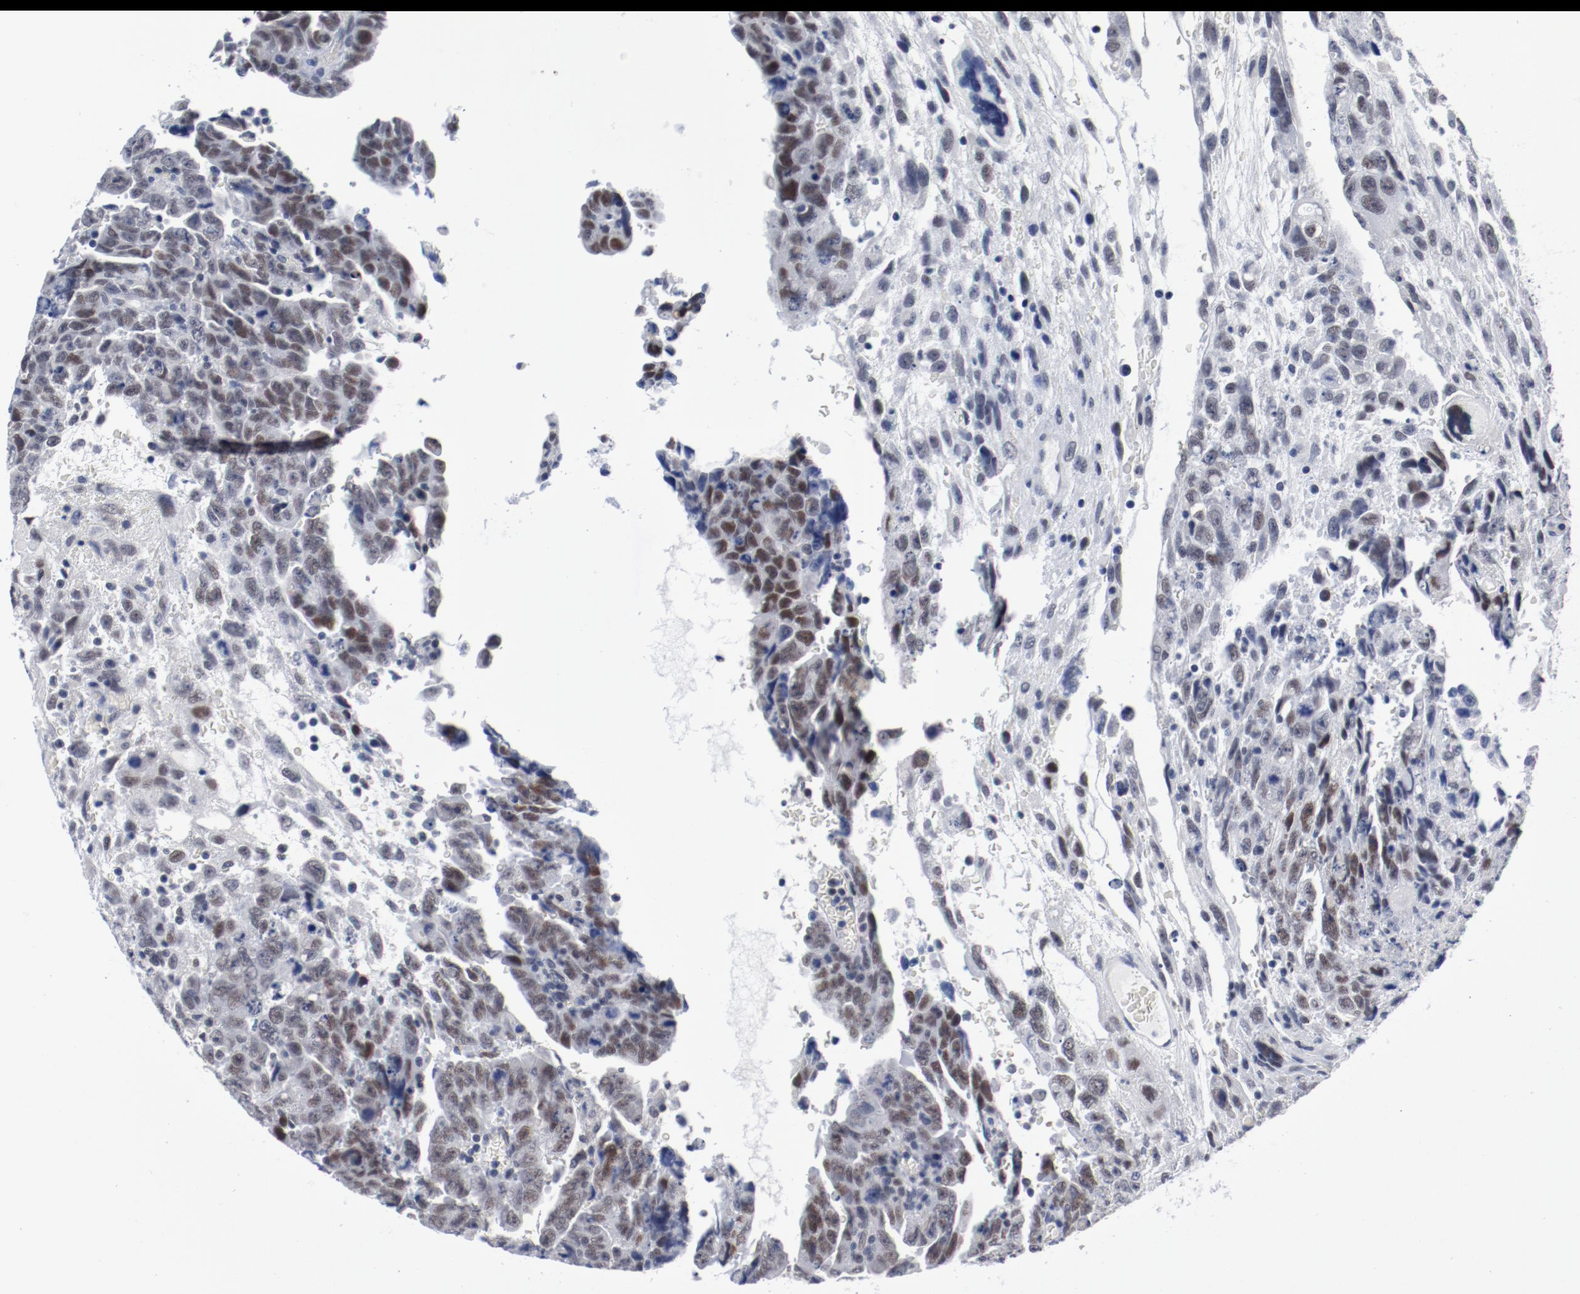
{"staining": {"intensity": "weak", "quantity": "25%-75%", "location": "nuclear"}, "tissue": "testis cancer", "cell_type": "Tumor cells", "image_type": "cancer", "snomed": [{"axis": "morphology", "description": "Carcinoma, Embryonal, NOS"}, {"axis": "topography", "description": "Testis"}], "caption": "A brown stain labels weak nuclear expression of a protein in testis embryonal carcinoma tumor cells.", "gene": "ANKLE2", "patient": {"sex": "male", "age": 28}}